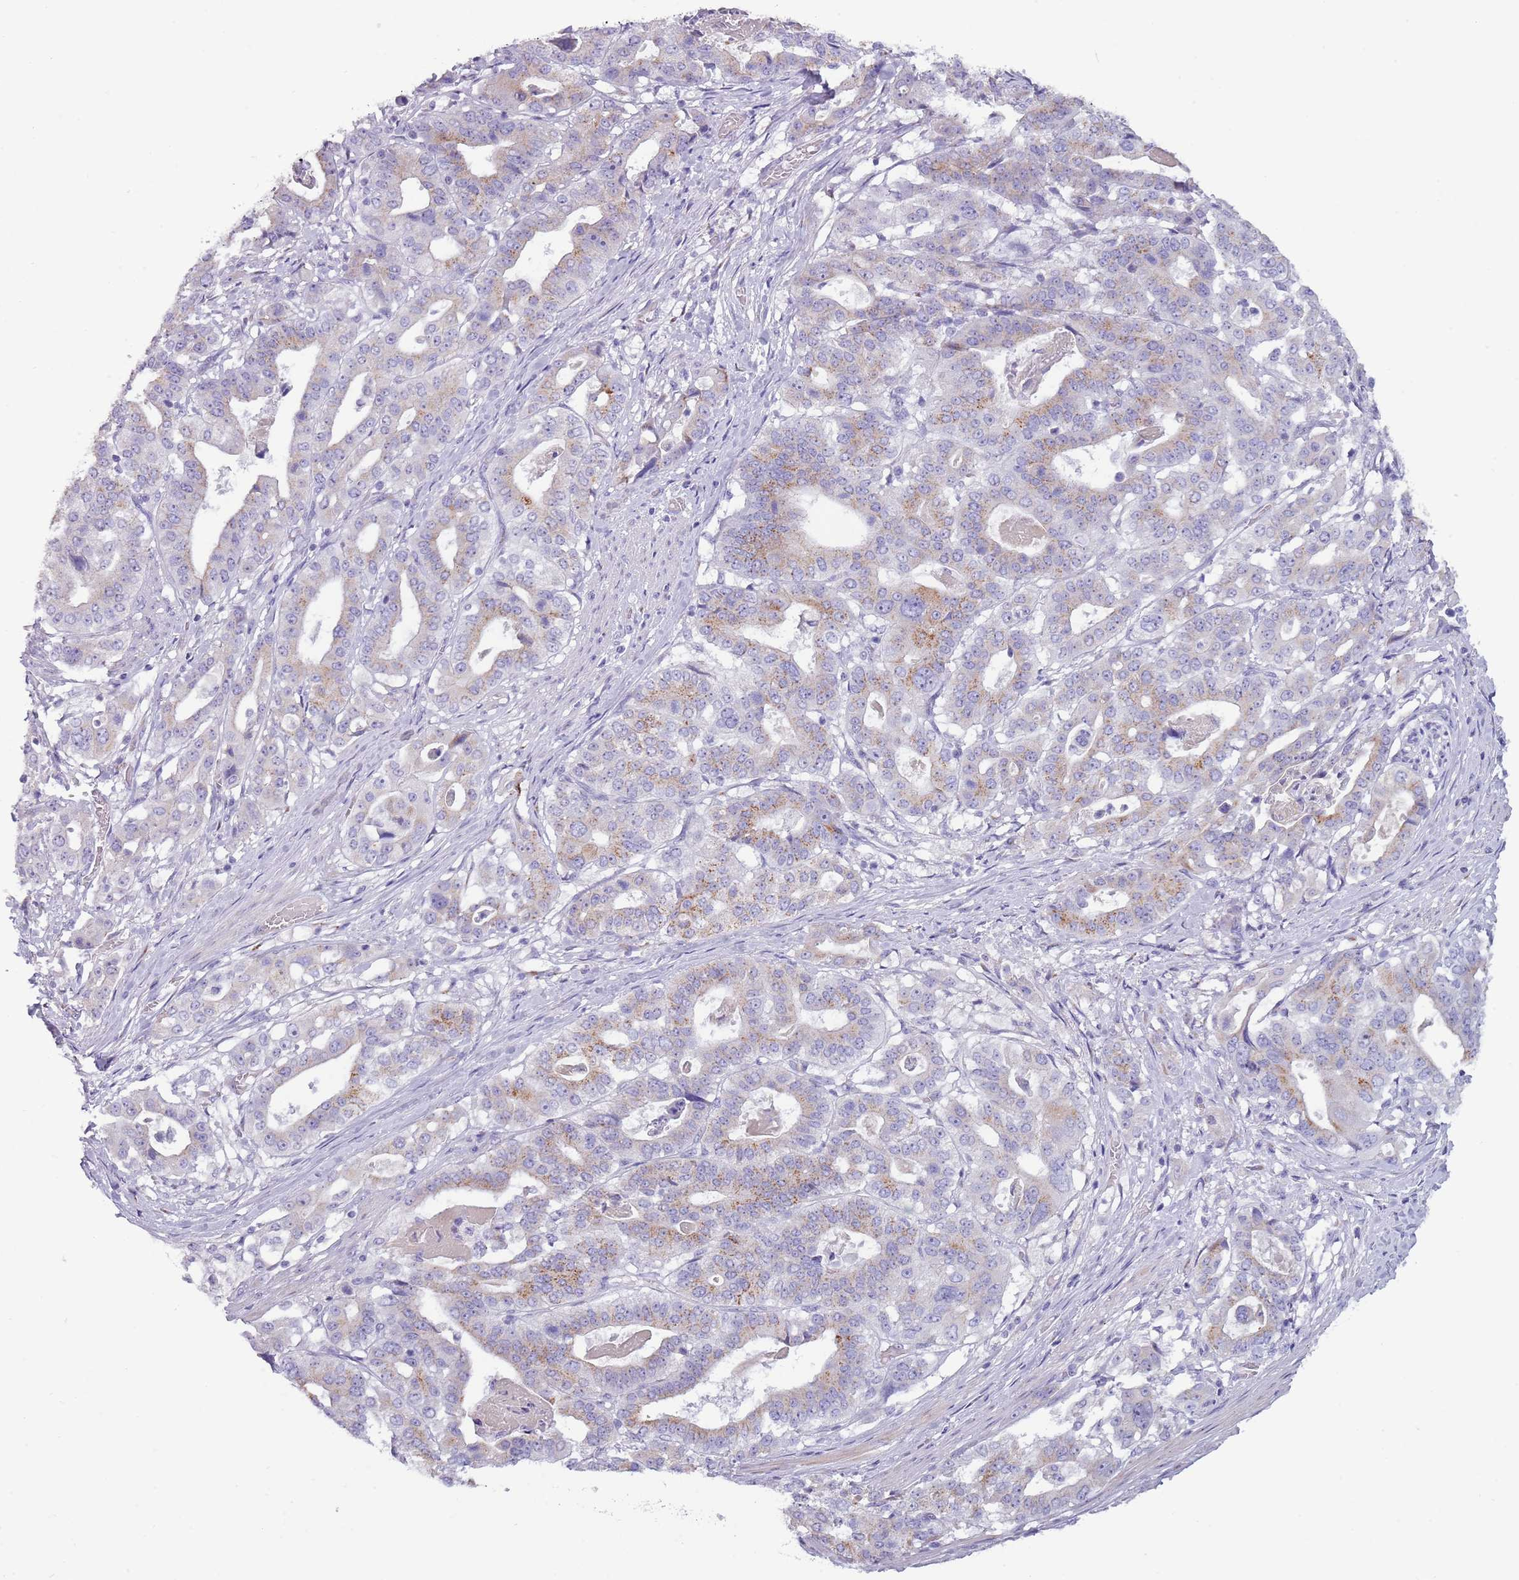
{"staining": {"intensity": "moderate", "quantity": "25%-75%", "location": "cytoplasmic/membranous"}, "tissue": "stomach cancer", "cell_type": "Tumor cells", "image_type": "cancer", "snomed": [{"axis": "morphology", "description": "Adenocarcinoma, NOS"}, {"axis": "topography", "description": "Stomach"}], "caption": "Protein expression analysis of human stomach cancer reveals moderate cytoplasmic/membranous expression in approximately 25%-75% of tumor cells.", "gene": "NBPF6", "patient": {"sex": "male", "age": 48}}